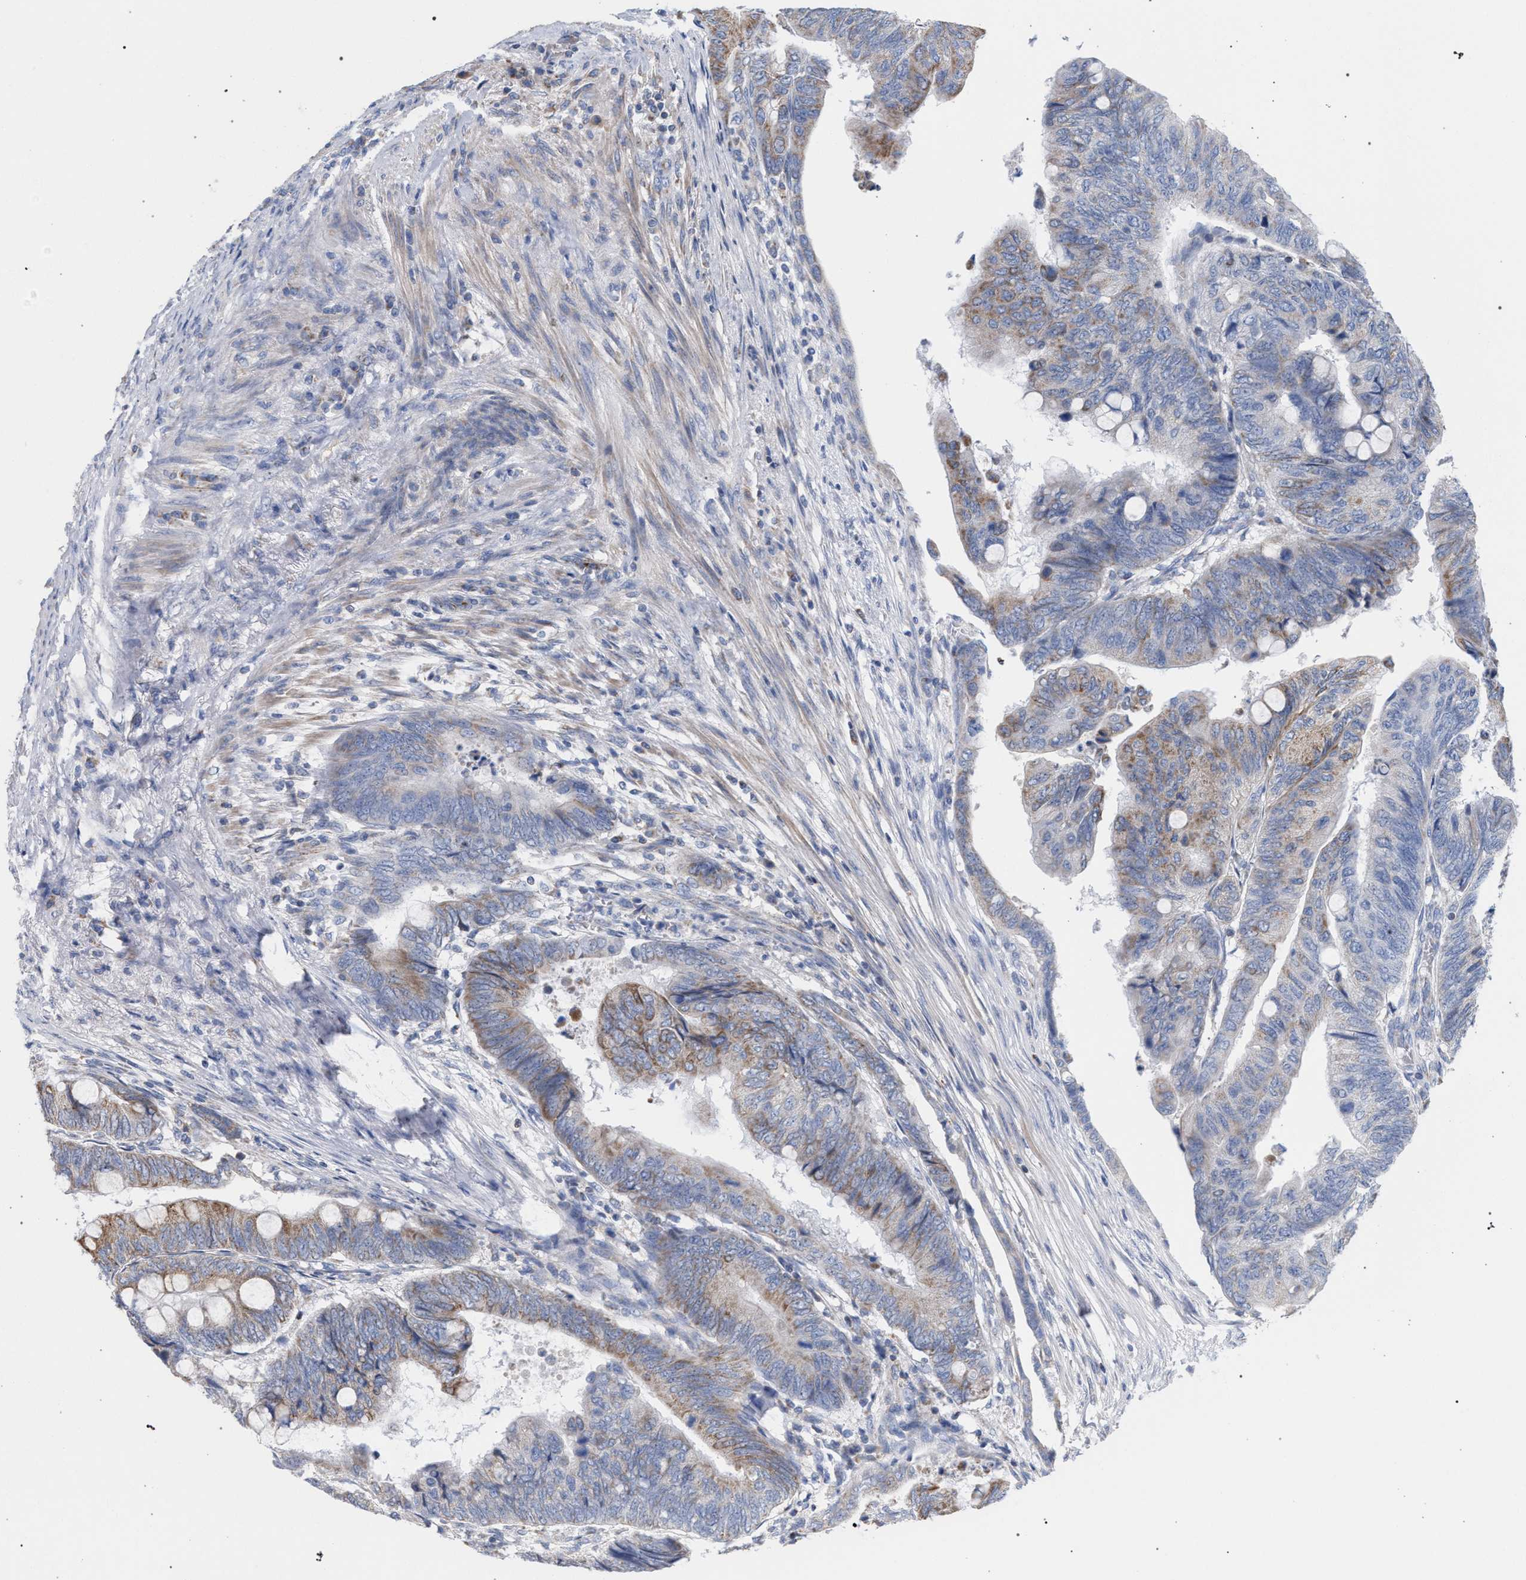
{"staining": {"intensity": "moderate", "quantity": "25%-75%", "location": "cytoplasmic/membranous"}, "tissue": "colorectal cancer", "cell_type": "Tumor cells", "image_type": "cancer", "snomed": [{"axis": "morphology", "description": "Normal tissue, NOS"}, {"axis": "morphology", "description": "Adenocarcinoma, NOS"}, {"axis": "topography", "description": "Rectum"}, {"axis": "topography", "description": "Peripheral nerve tissue"}], "caption": "Immunohistochemical staining of colorectal adenocarcinoma exhibits medium levels of moderate cytoplasmic/membranous protein expression in about 25%-75% of tumor cells.", "gene": "ECI2", "patient": {"sex": "male", "age": 92}}